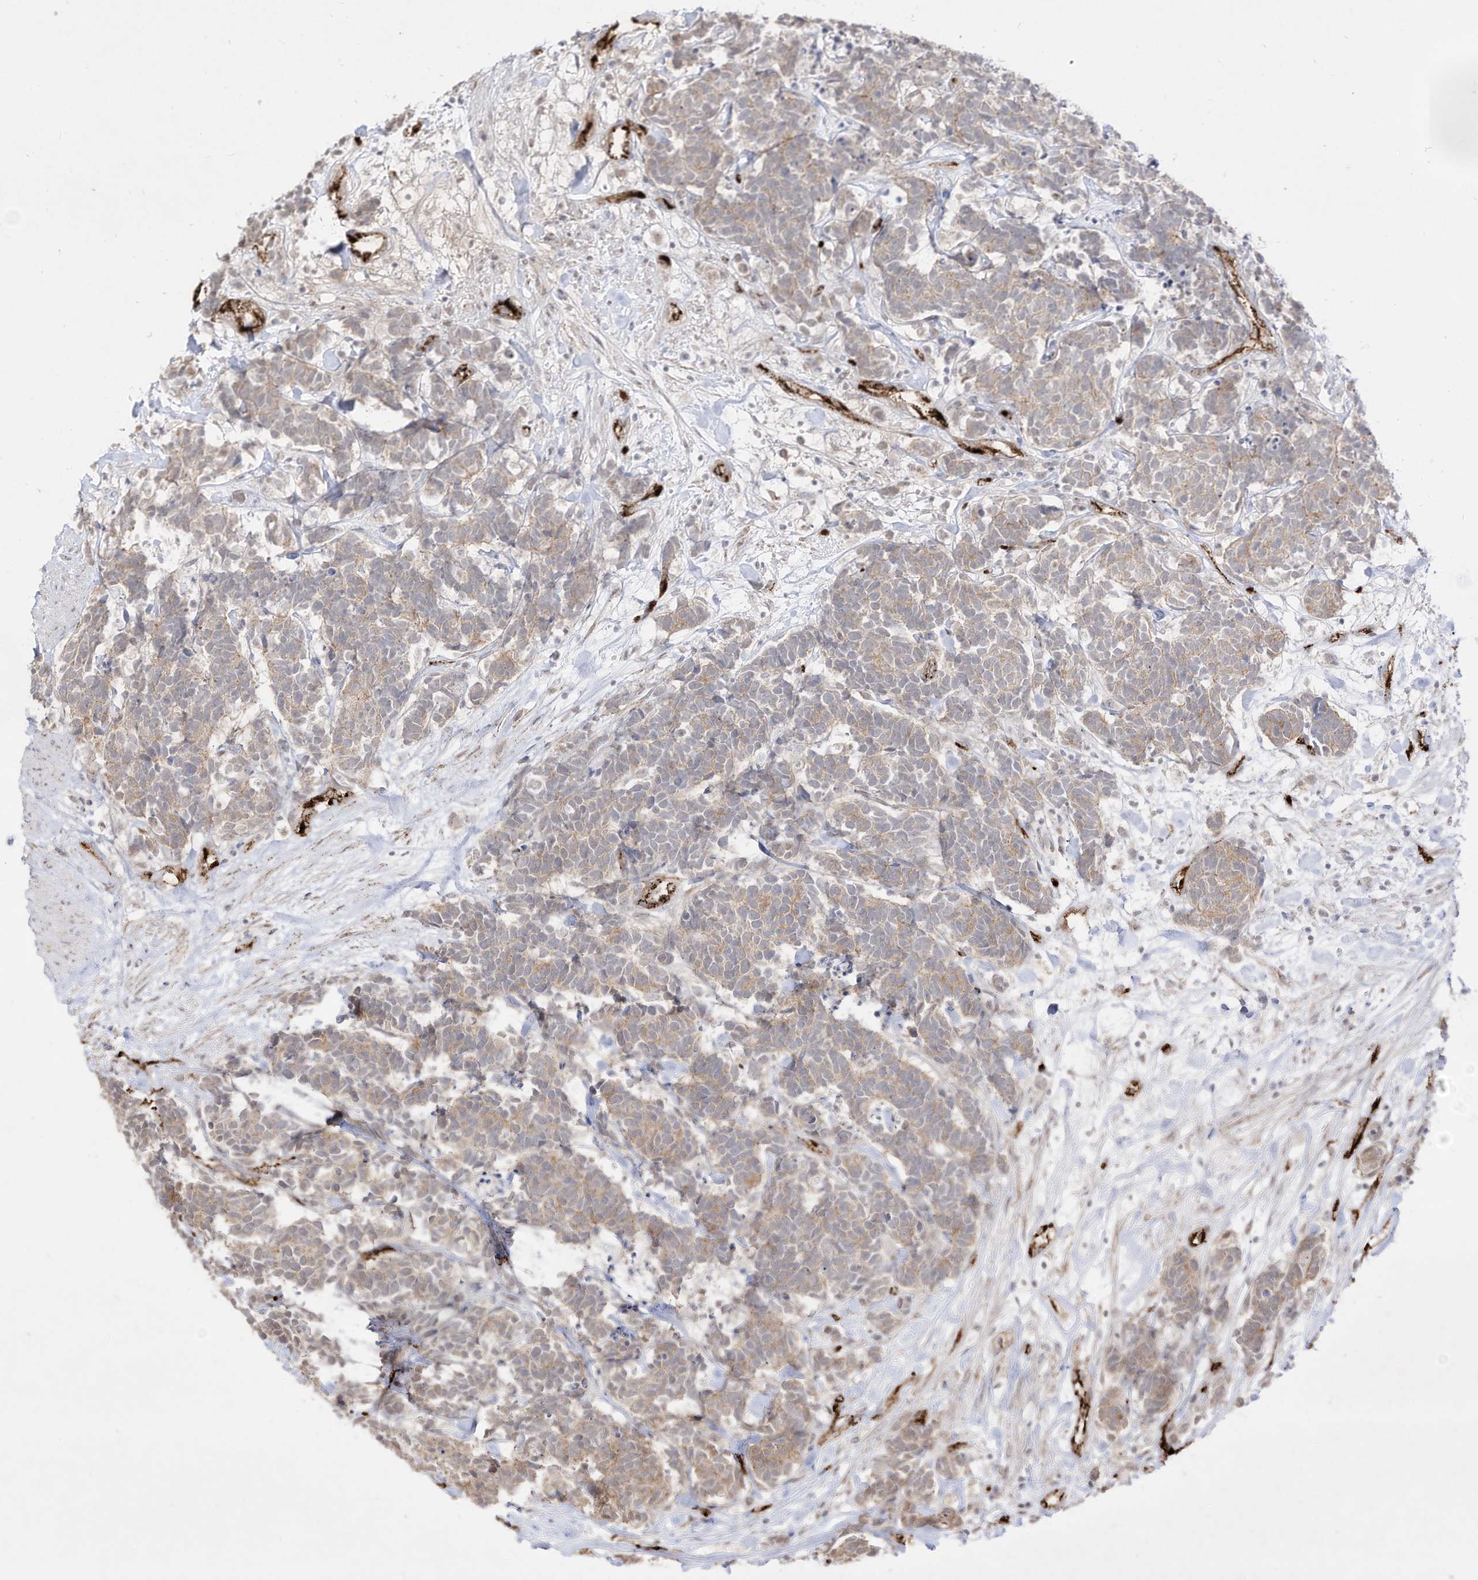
{"staining": {"intensity": "weak", "quantity": "25%-75%", "location": "cytoplasmic/membranous"}, "tissue": "carcinoid", "cell_type": "Tumor cells", "image_type": "cancer", "snomed": [{"axis": "morphology", "description": "Carcinoma, NOS"}, {"axis": "morphology", "description": "Carcinoid, malignant, NOS"}, {"axis": "topography", "description": "Urinary bladder"}], "caption": "IHC micrograph of human malignant carcinoid stained for a protein (brown), which displays low levels of weak cytoplasmic/membranous expression in about 25%-75% of tumor cells.", "gene": "ZGRF1", "patient": {"sex": "male", "age": 57}}